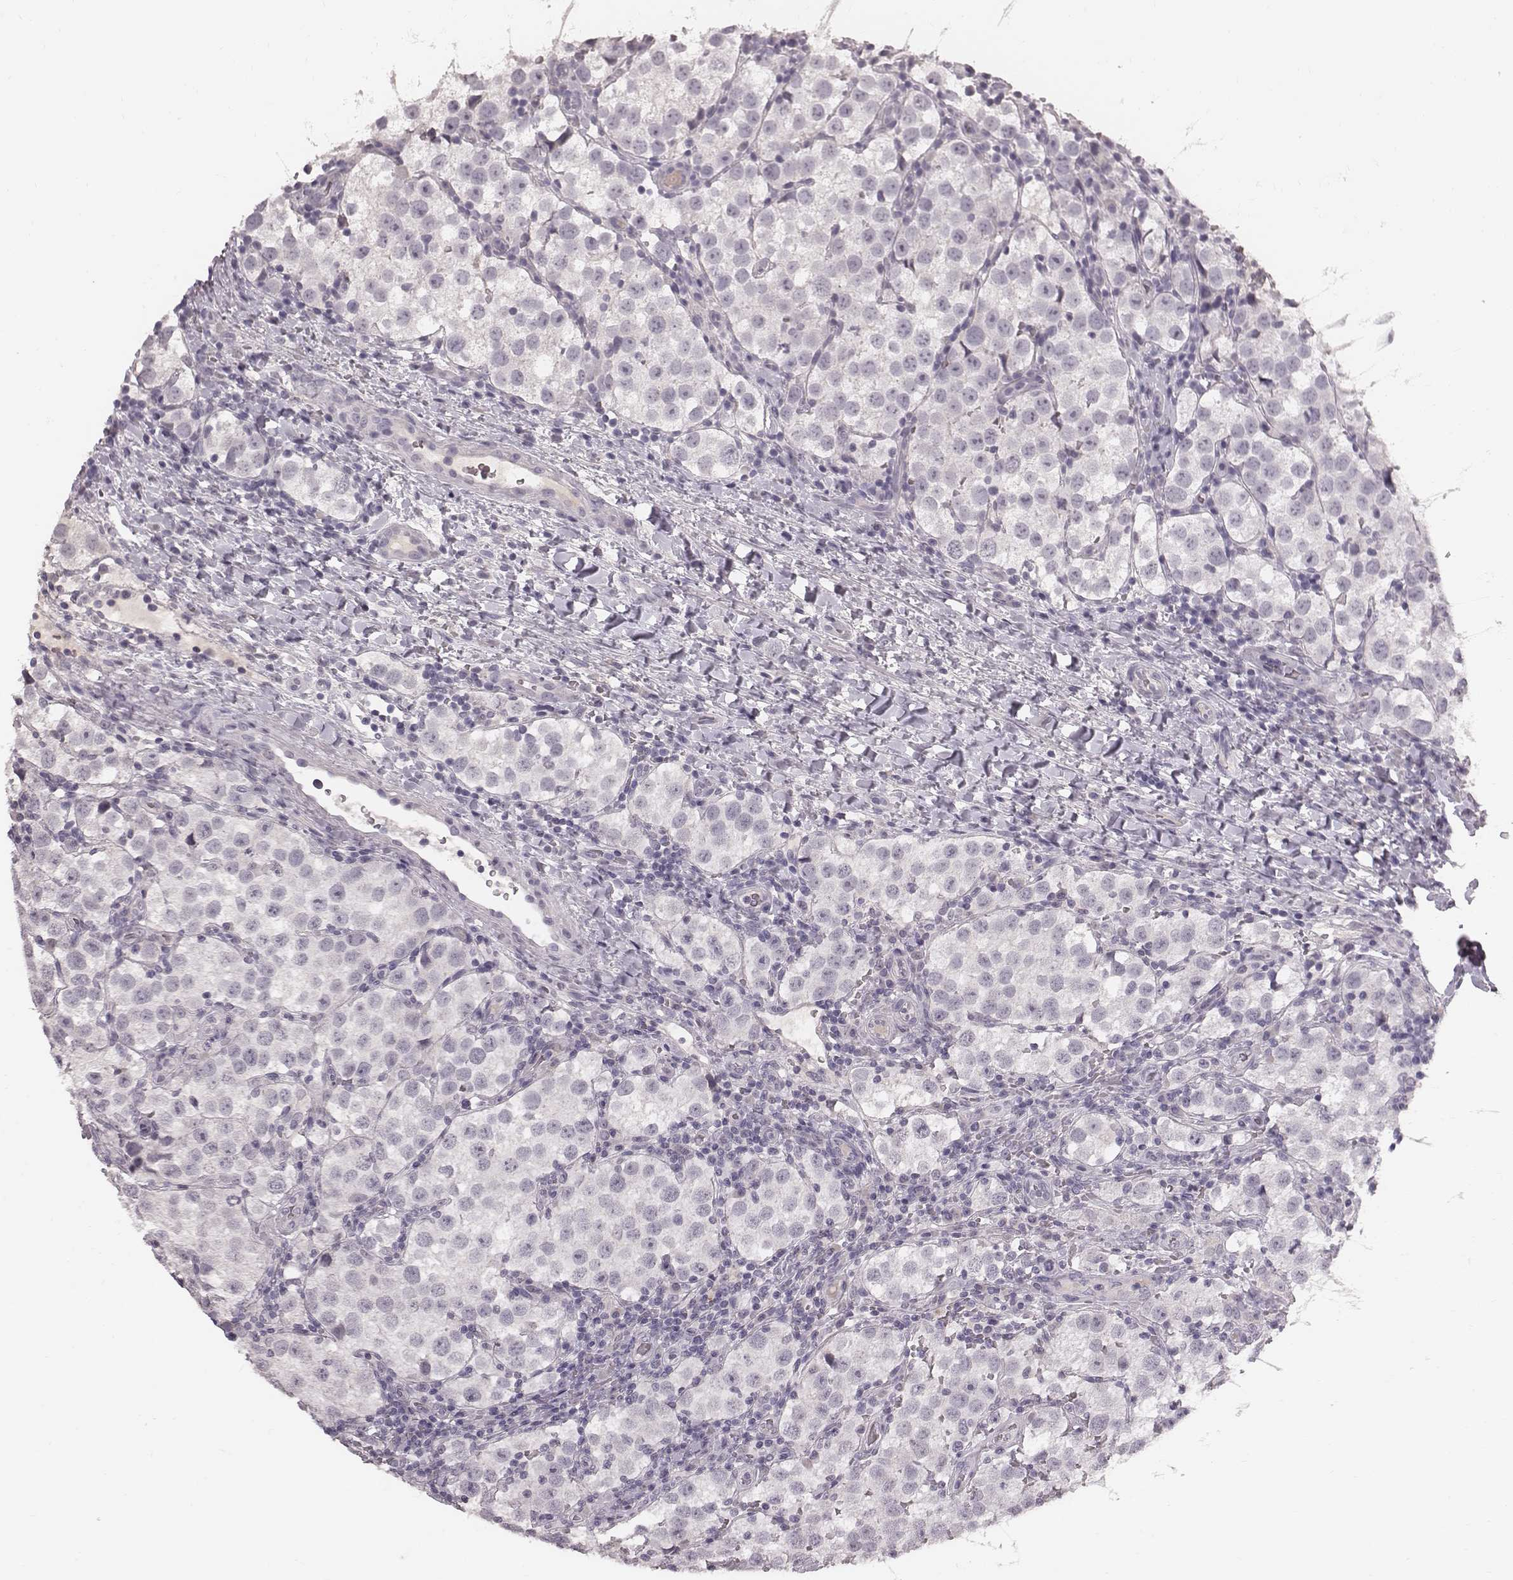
{"staining": {"intensity": "negative", "quantity": "none", "location": "none"}, "tissue": "testis cancer", "cell_type": "Tumor cells", "image_type": "cancer", "snomed": [{"axis": "morphology", "description": "Seminoma, NOS"}, {"axis": "topography", "description": "Testis"}], "caption": "Protein analysis of testis cancer (seminoma) demonstrates no significant staining in tumor cells. (Immunohistochemistry (ihc), brightfield microscopy, high magnification).", "gene": "CFTR", "patient": {"sex": "male", "age": 37}}